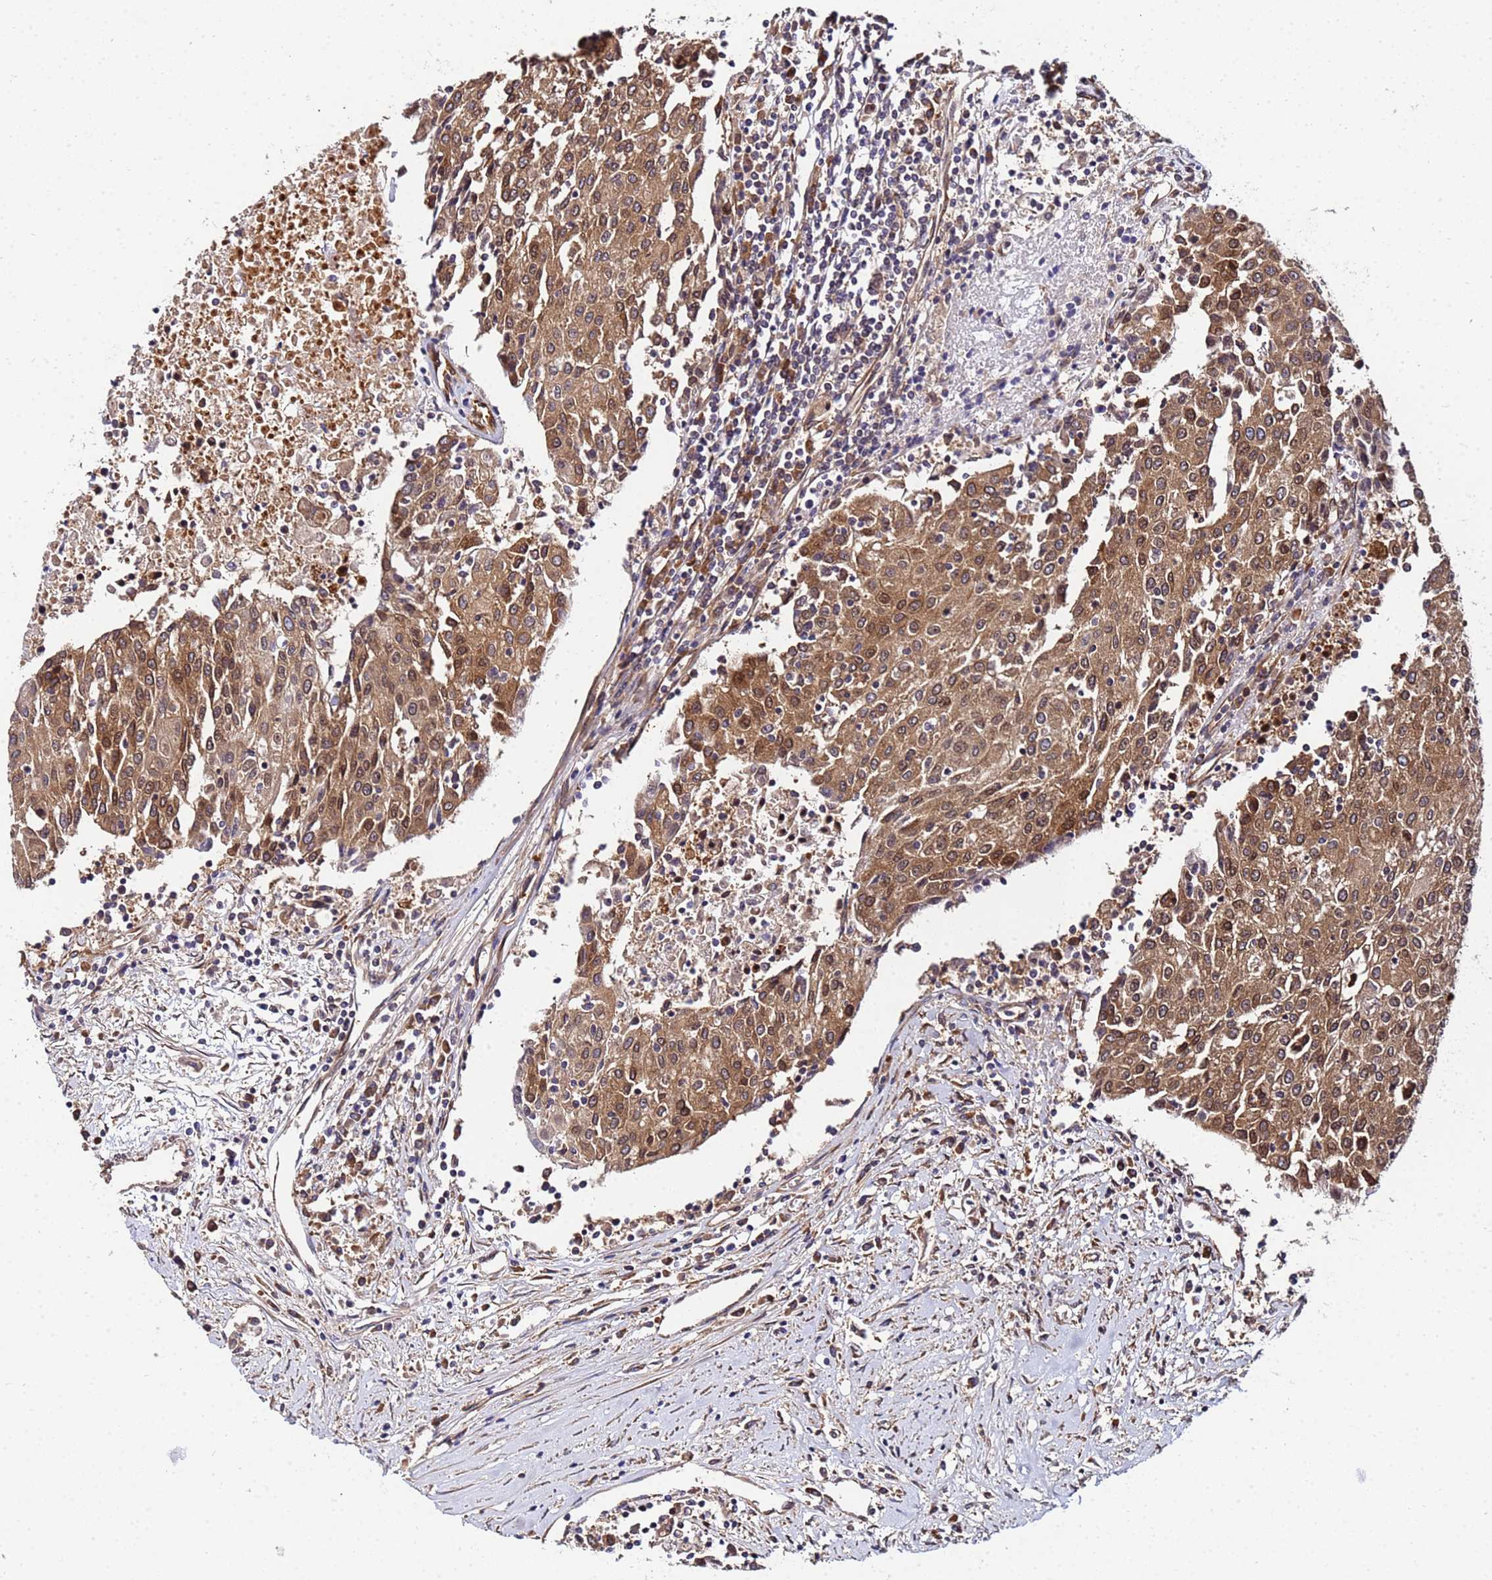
{"staining": {"intensity": "moderate", "quantity": ">75%", "location": "cytoplasmic/membranous,nuclear"}, "tissue": "urothelial cancer", "cell_type": "Tumor cells", "image_type": "cancer", "snomed": [{"axis": "morphology", "description": "Urothelial carcinoma, High grade"}, {"axis": "topography", "description": "Urinary bladder"}], "caption": "Immunohistochemical staining of human urothelial cancer reveals moderate cytoplasmic/membranous and nuclear protein staining in about >75% of tumor cells.", "gene": "UNC93B1", "patient": {"sex": "female", "age": 85}}